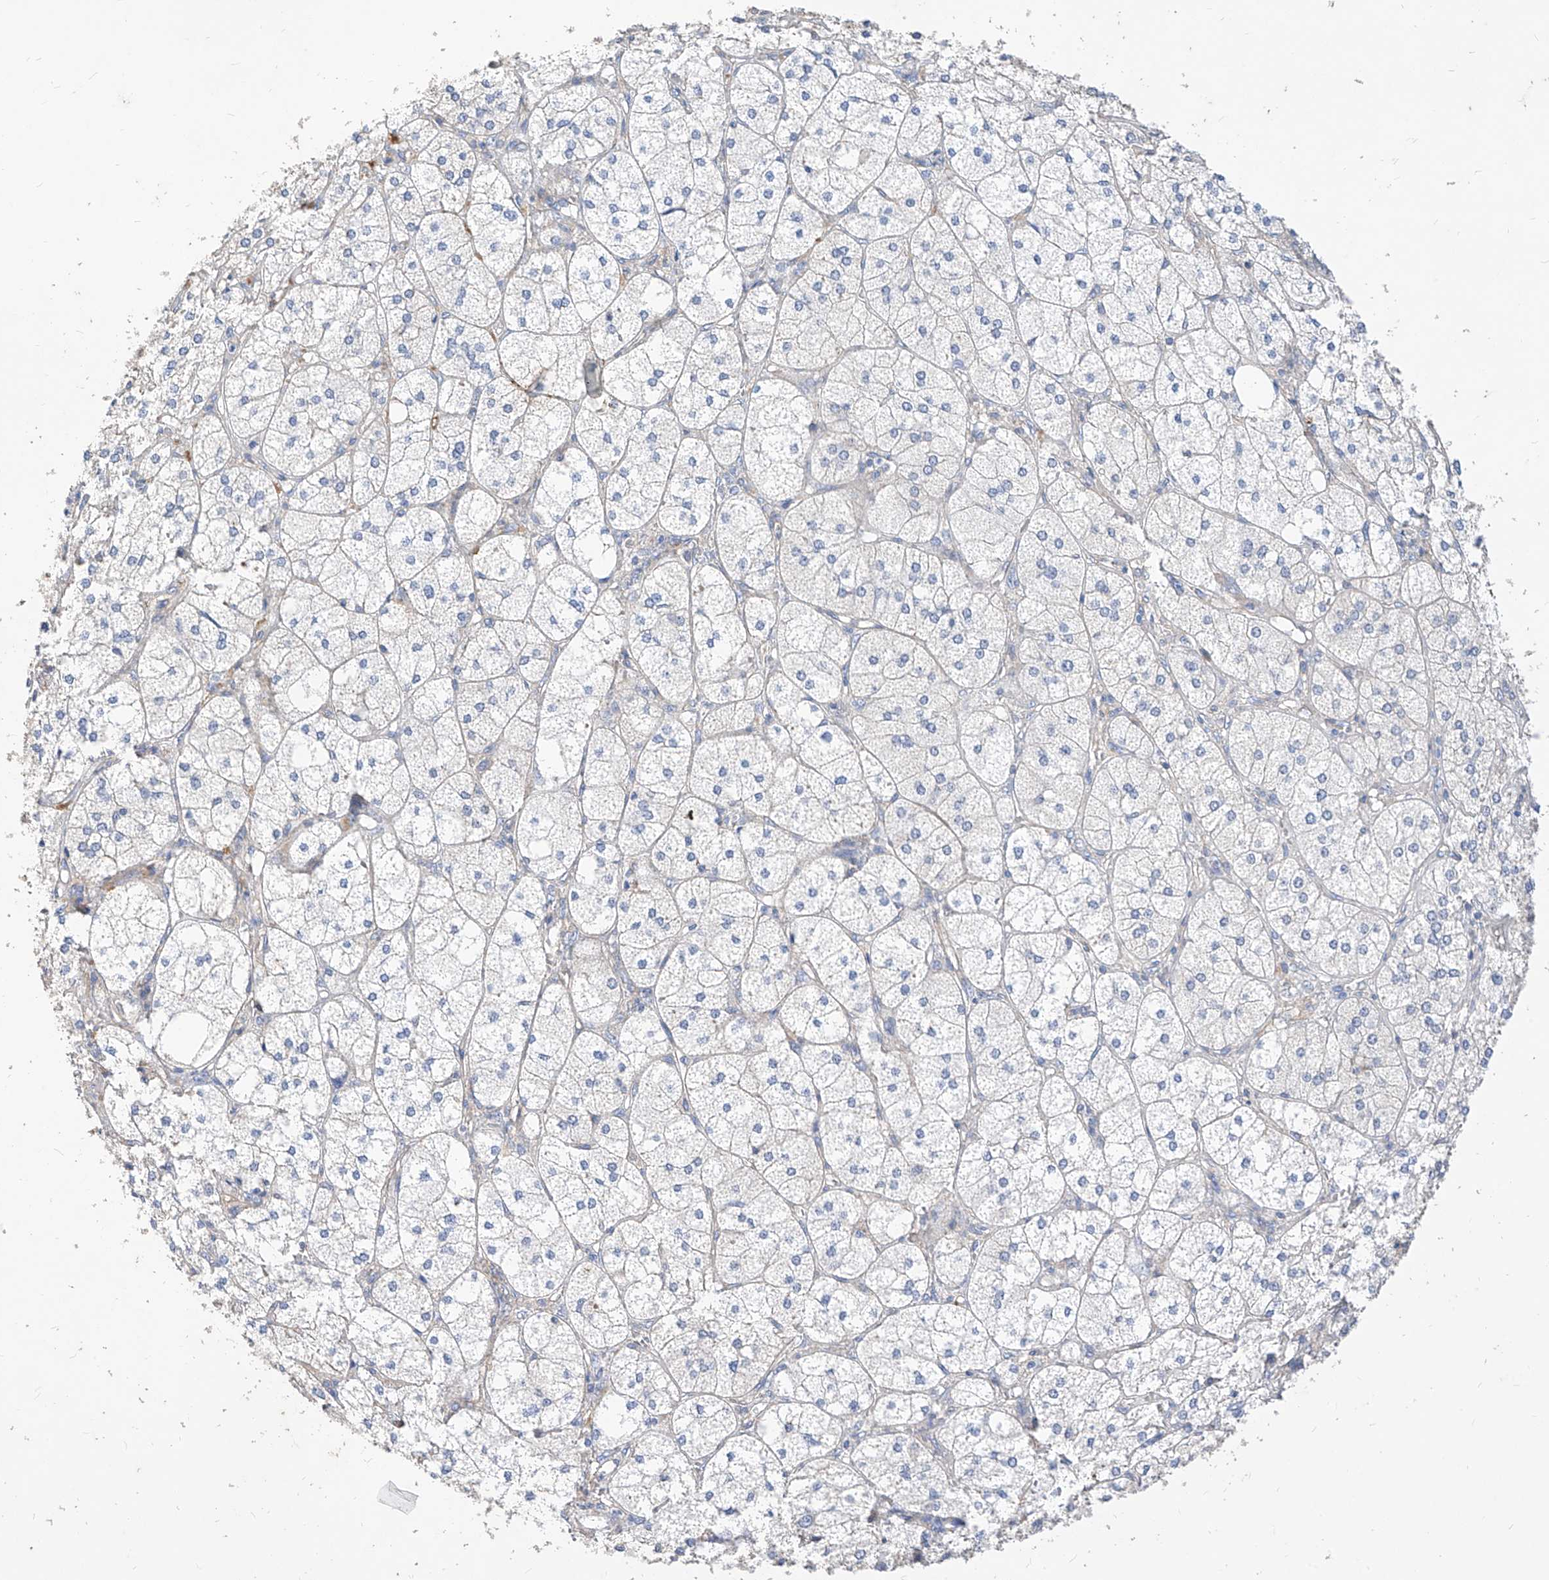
{"staining": {"intensity": "negative", "quantity": "none", "location": "none"}, "tissue": "adrenal gland", "cell_type": "Glandular cells", "image_type": "normal", "snomed": [{"axis": "morphology", "description": "Normal tissue, NOS"}, {"axis": "topography", "description": "Adrenal gland"}], "caption": "This is an immunohistochemistry photomicrograph of benign adrenal gland. There is no positivity in glandular cells.", "gene": "SCGB2A1", "patient": {"sex": "female", "age": 61}}